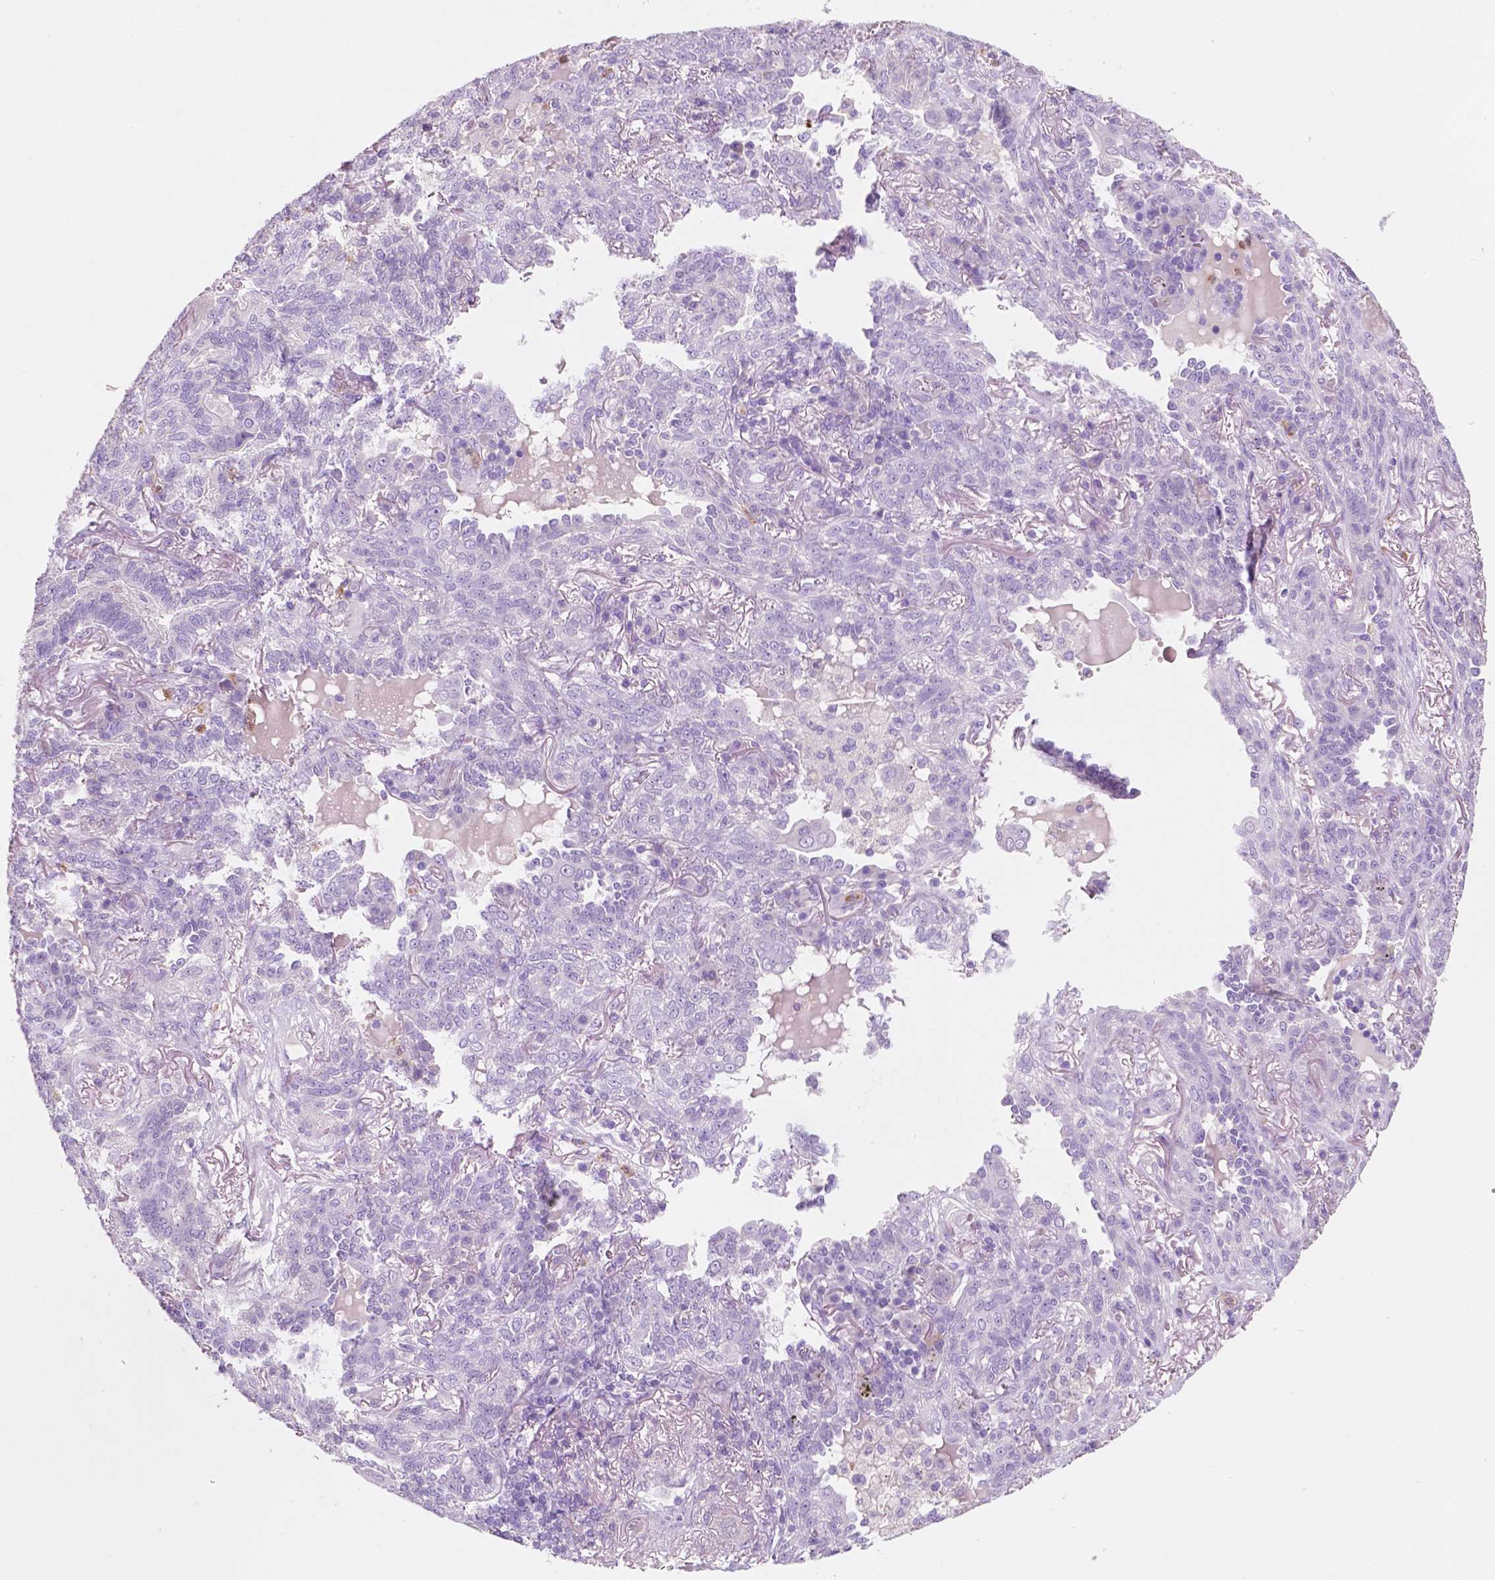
{"staining": {"intensity": "negative", "quantity": "none", "location": "none"}, "tissue": "lung cancer", "cell_type": "Tumor cells", "image_type": "cancer", "snomed": [{"axis": "morphology", "description": "Squamous cell carcinoma, NOS"}, {"axis": "topography", "description": "Lung"}], "caption": "This is an immunohistochemistry (IHC) micrograph of lung squamous cell carcinoma. There is no expression in tumor cells.", "gene": "CUZD1", "patient": {"sex": "female", "age": 70}}